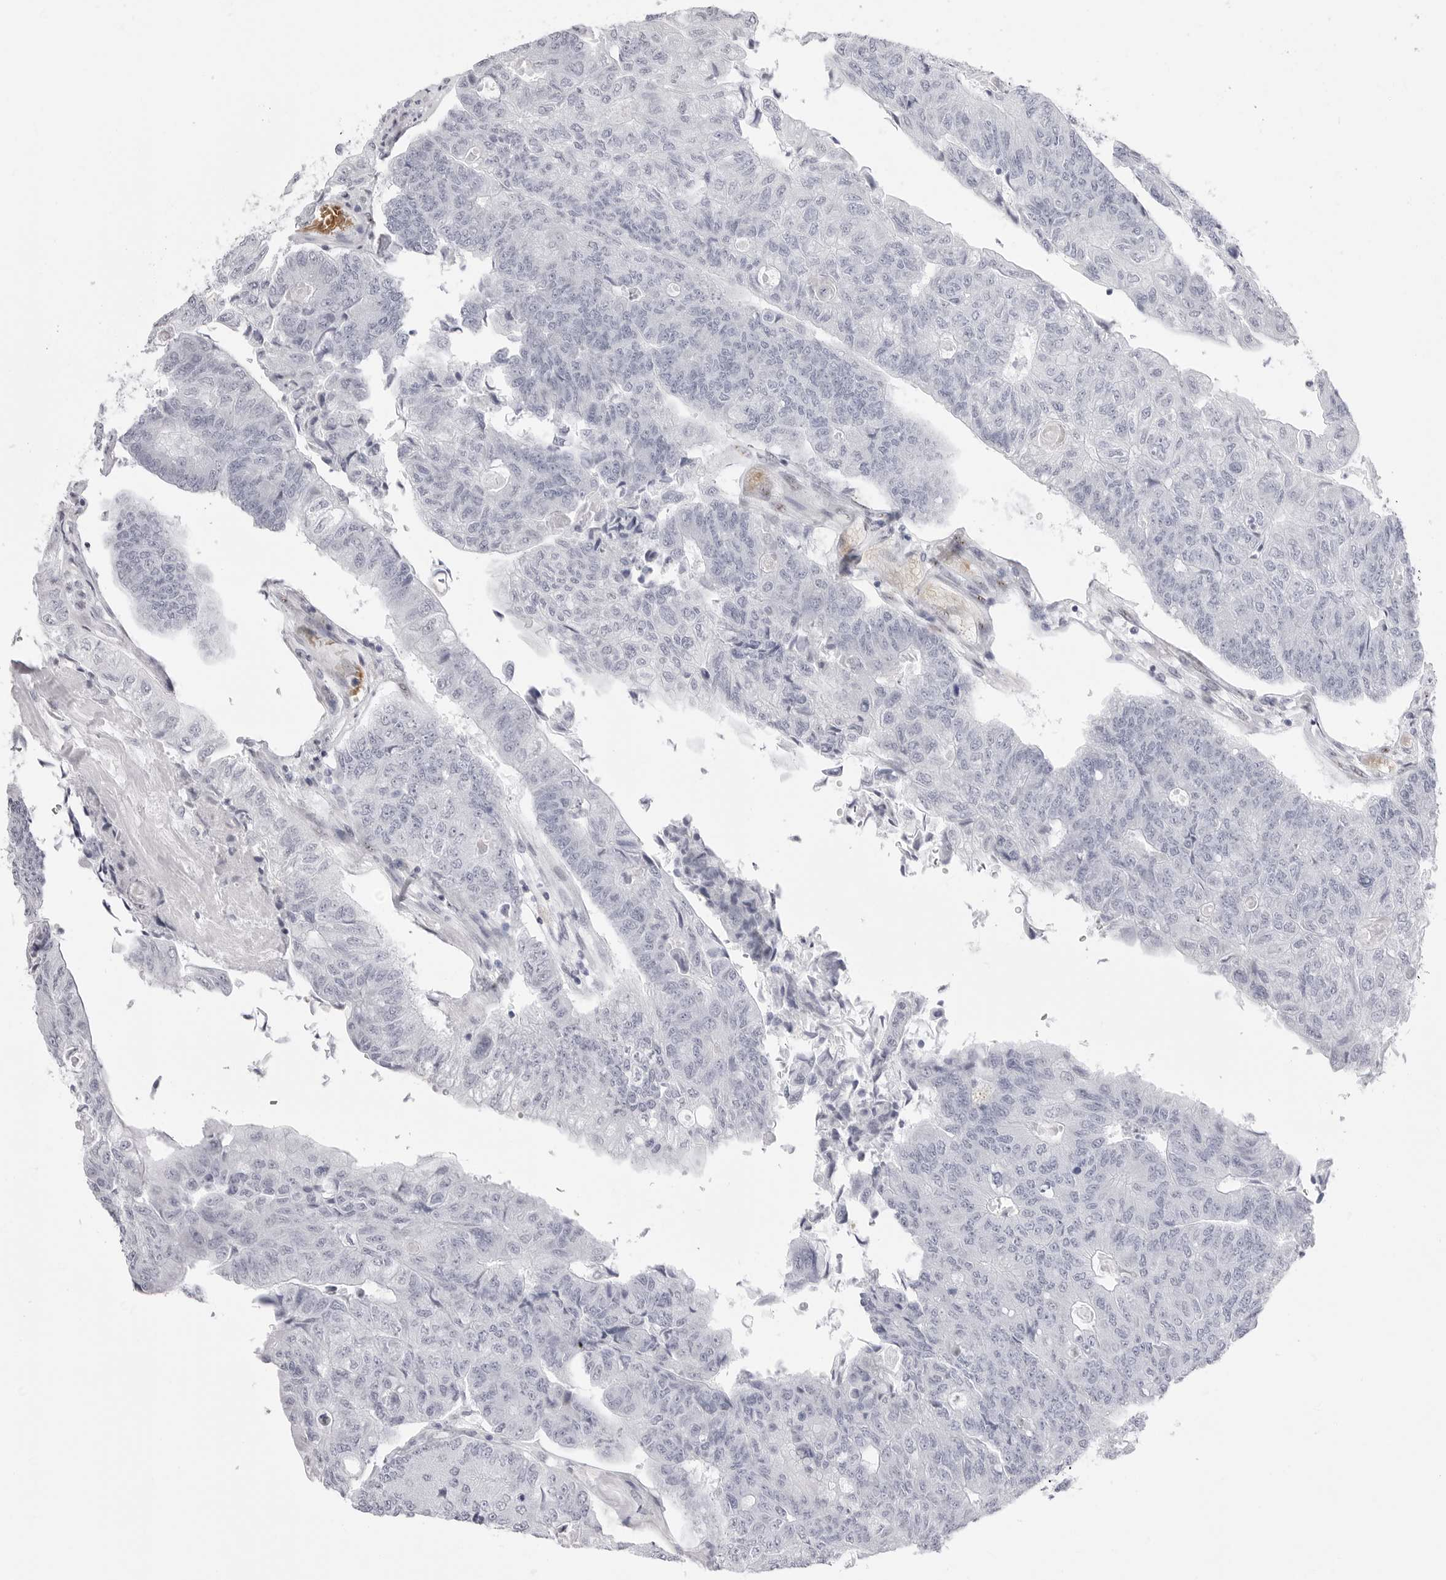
{"staining": {"intensity": "negative", "quantity": "none", "location": "none"}, "tissue": "colorectal cancer", "cell_type": "Tumor cells", "image_type": "cancer", "snomed": [{"axis": "morphology", "description": "Adenocarcinoma, NOS"}, {"axis": "topography", "description": "Colon"}], "caption": "The image demonstrates no significant expression in tumor cells of colorectal adenocarcinoma. (Stains: DAB (3,3'-diaminobenzidine) immunohistochemistry with hematoxylin counter stain, Microscopy: brightfield microscopy at high magnification).", "gene": "TSSK1B", "patient": {"sex": "female", "age": 67}}